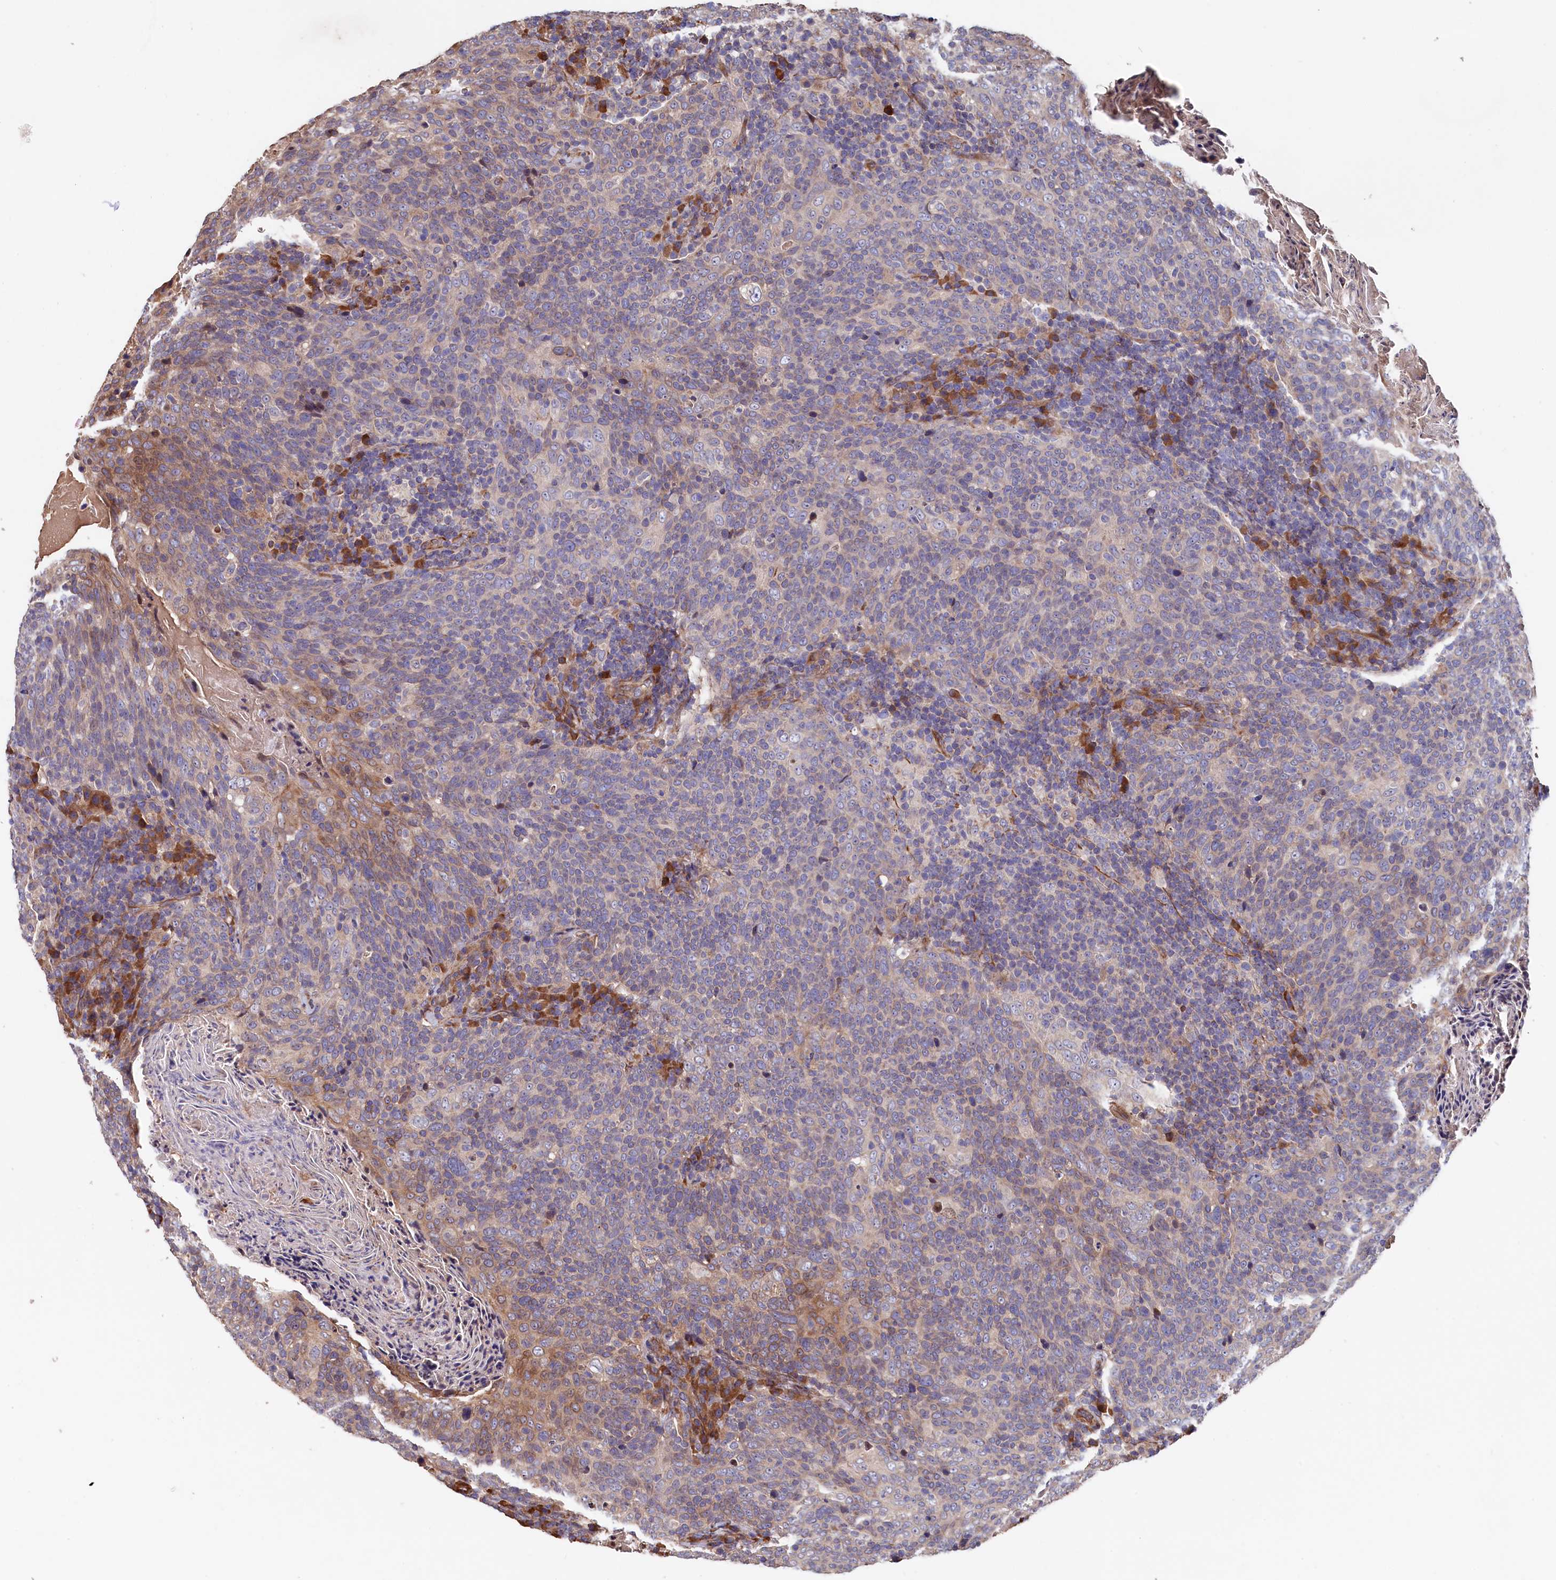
{"staining": {"intensity": "weak", "quantity": "25%-75%", "location": "cytoplasmic/membranous"}, "tissue": "head and neck cancer", "cell_type": "Tumor cells", "image_type": "cancer", "snomed": [{"axis": "morphology", "description": "Squamous cell carcinoma, NOS"}, {"axis": "morphology", "description": "Squamous cell carcinoma, metastatic, NOS"}, {"axis": "topography", "description": "Lymph node"}, {"axis": "topography", "description": "Head-Neck"}], "caption": "A low amount of weak cytoplasmic/membranous positivity is identified in about 25%-75% of tumor cells in metastatic squamous cell carcinoma (head and neck) tissue.", "gene": "GREB1L", "patient": {"sex": "male", "age": 62}}